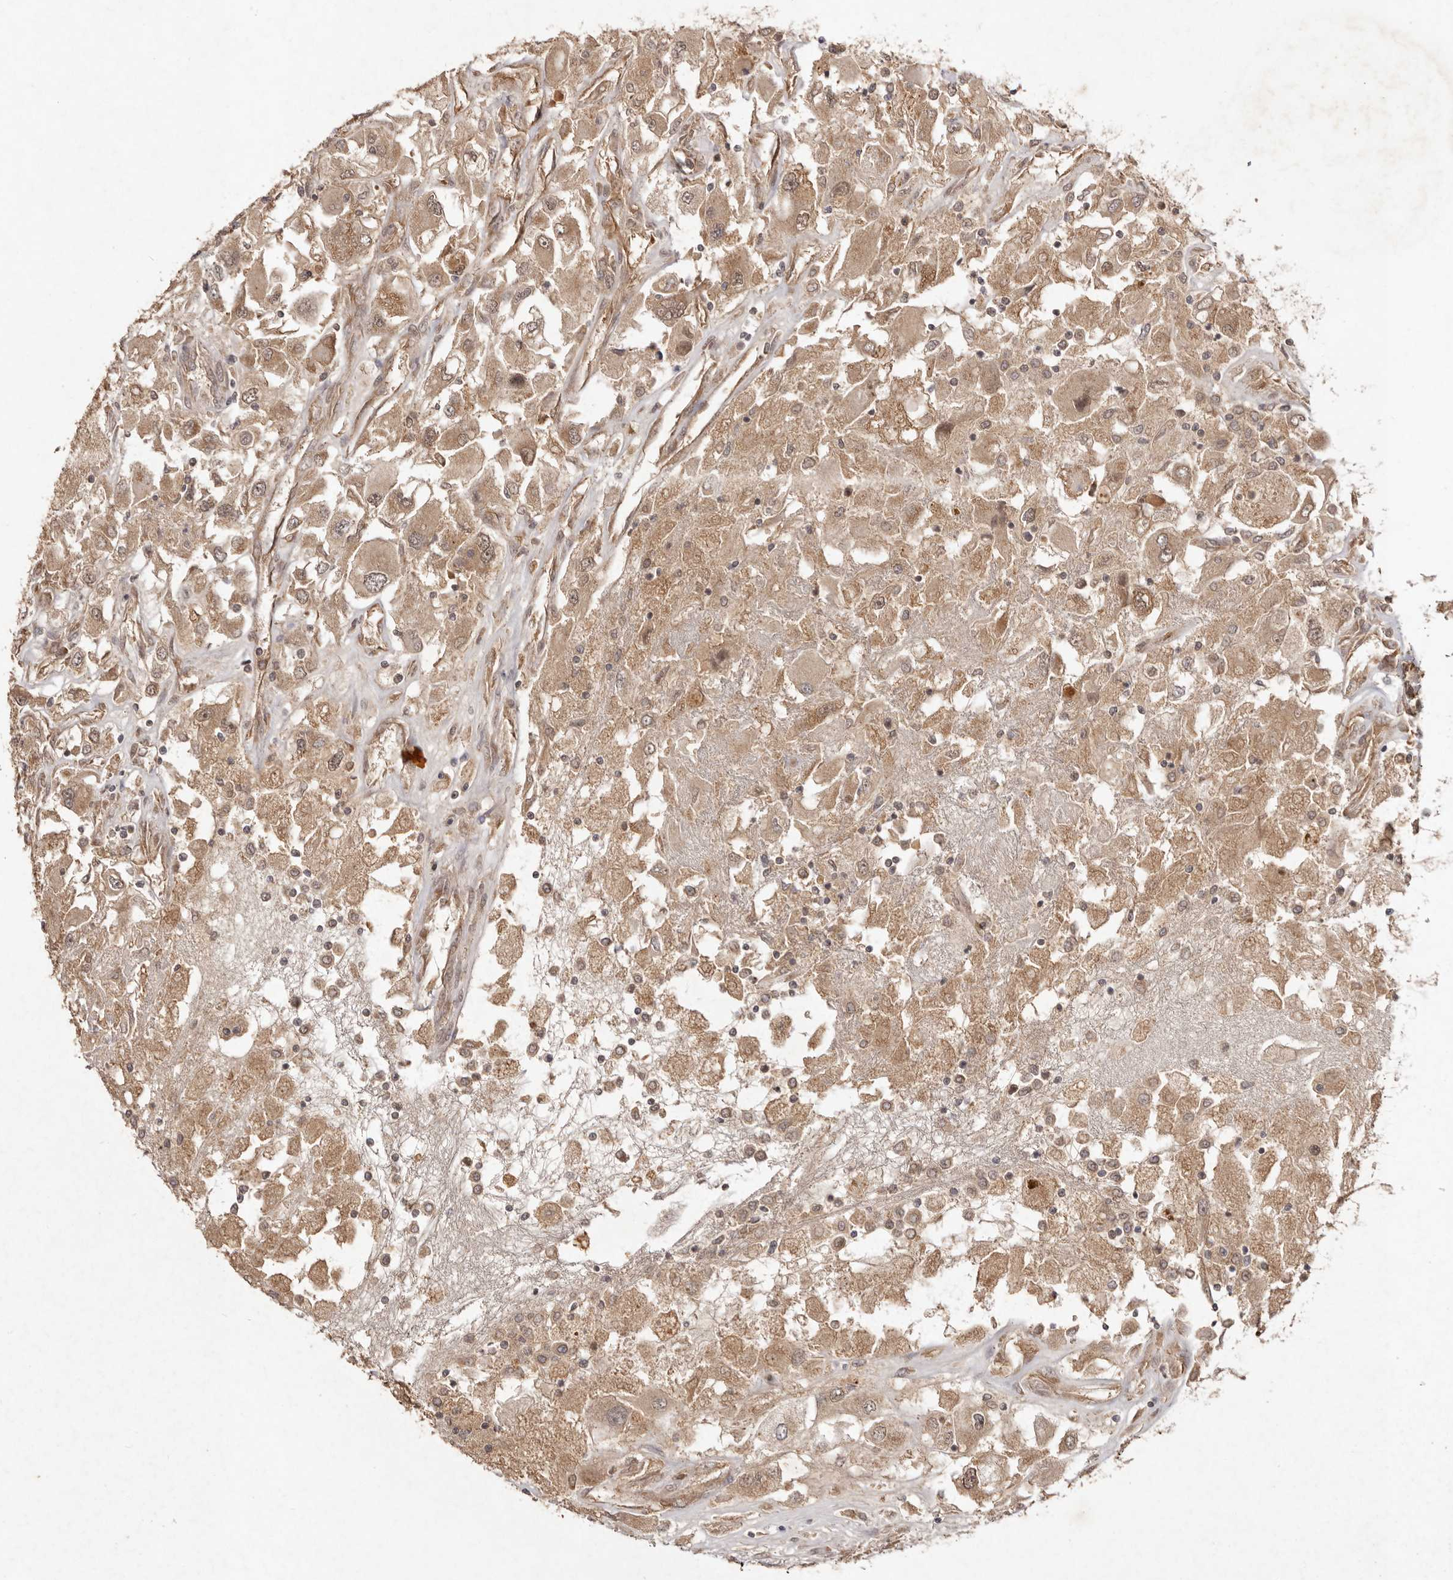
{"staining": {"intensity": "weak", "quantity": ">75%", "location": "cytoplasmic/membranous"}, "tissue": "renal cancer", "cell_type": "Tumor cells", "image_type": "cancer", "snomed": [{"axis": "morphology", "description": "Adenocarcinoma, NOS"}, {"axis": "topography", "description": "Kidney"}], "caption": "IHC (DAB) staining of renal adenocarcinoma displays weak cytoplasmic/membranous protein staining in about >75% of tumor cells.", "gene": "TARS2", "patient": {"sex": "female", "age": 52}}